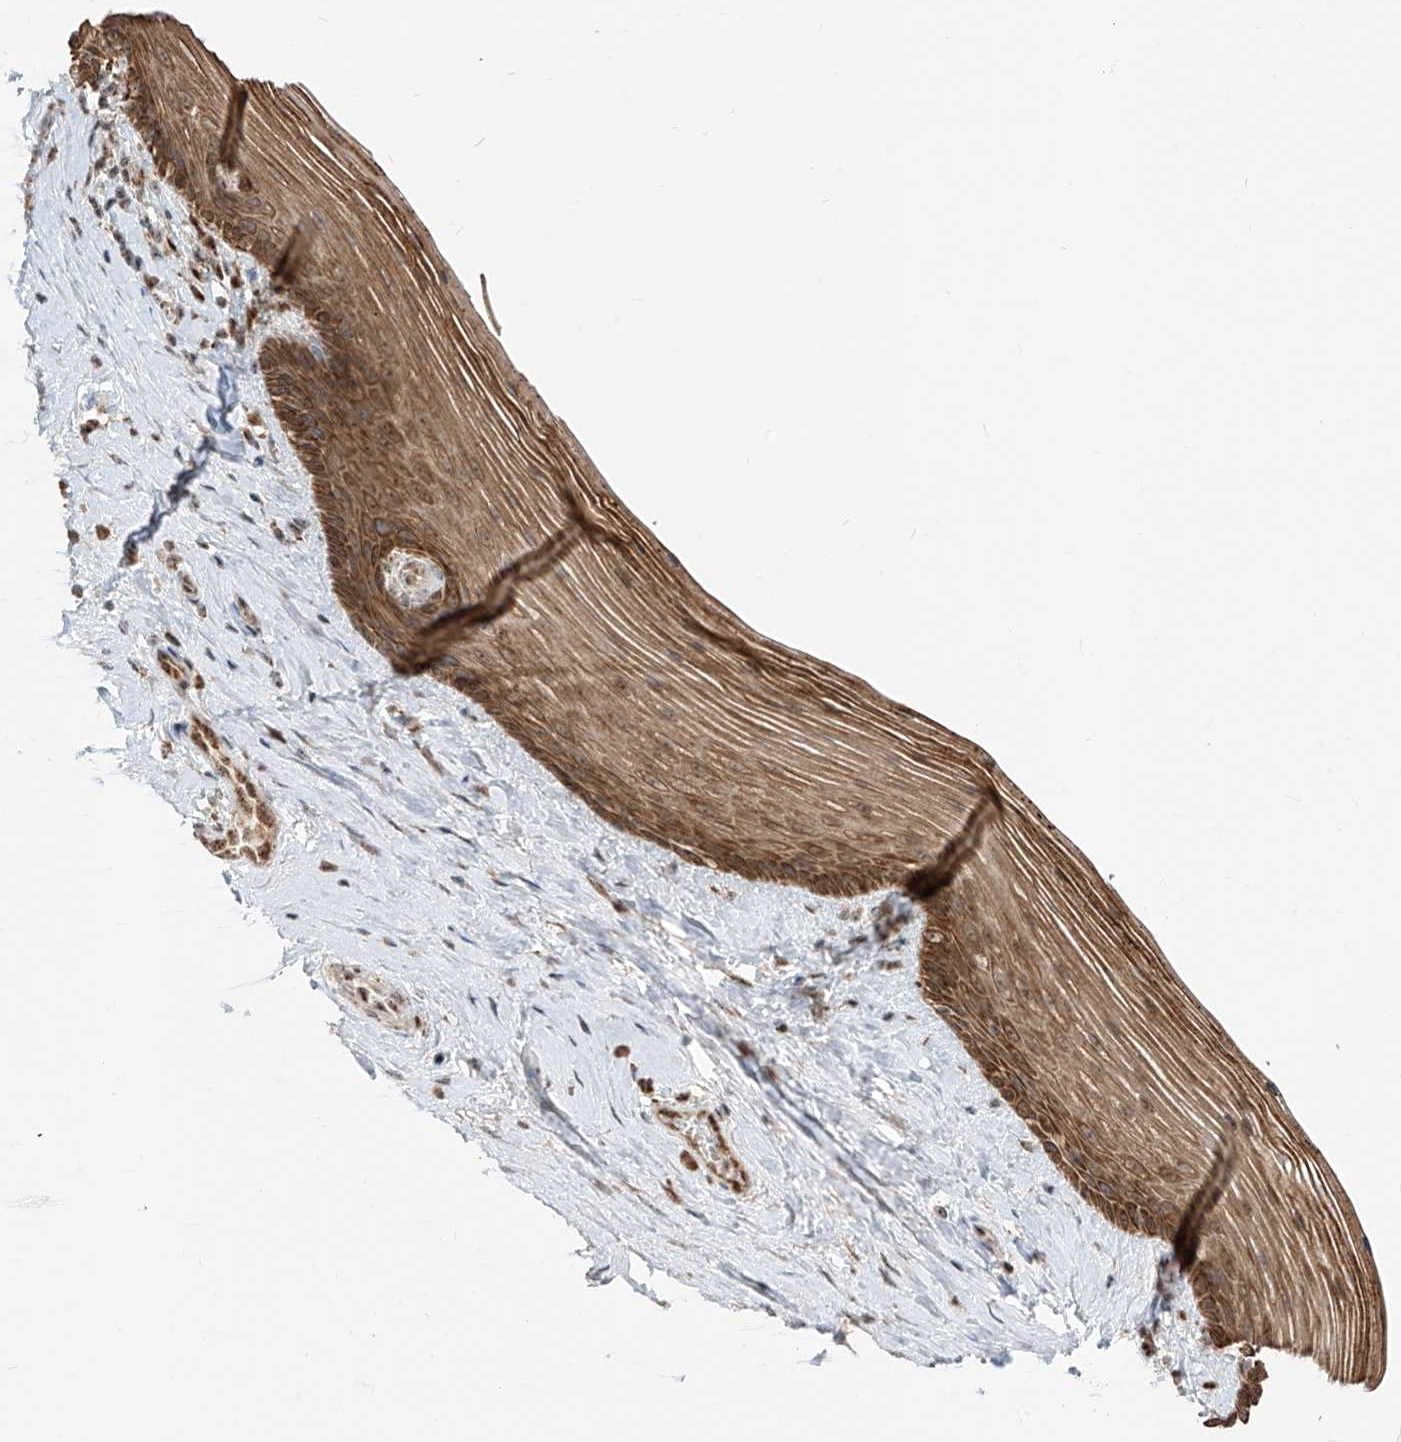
{"staining": {"intensity": "strong", "quantity": ">75%", "location": "cytoplasmic/membranous"}, "tissue": "vagina", "cell_type": "Squamous epithelial cells", "image_type": "normal", "snomed": [{"axis": "morphology", "description": "Normal tissue, NOS"}, {"axis": "topography", "description": "Vagina"}], "caption": "Protein staining by IHC demonstrates strong cytoplasmic/membranous positivity in approximately >75% of squamous epithelial cells in benign vagina.", "gene": "ZBTB8A", "patient": {"sex": "female", "age": 46}}